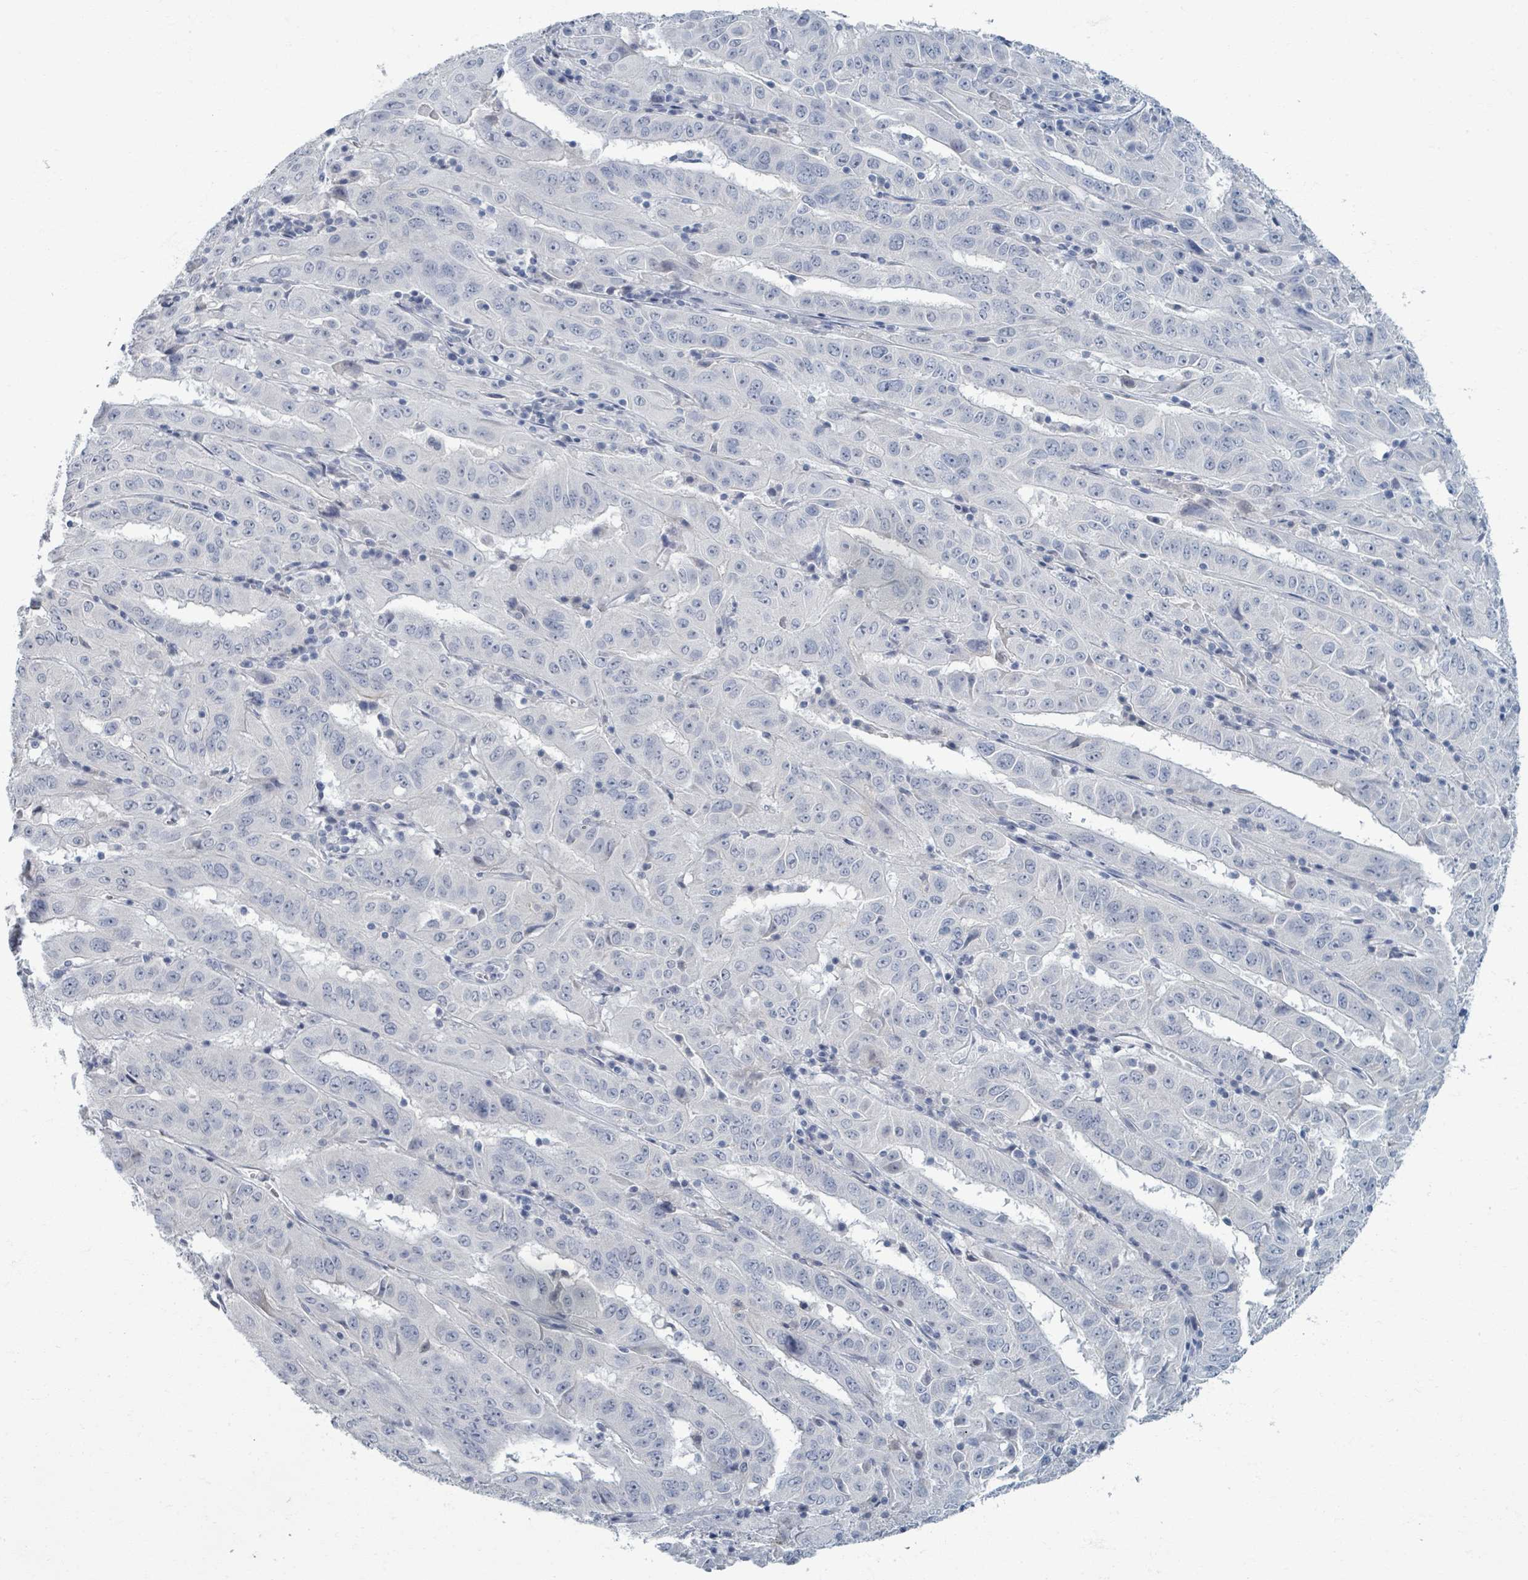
{"staining": {"intensity": "negative", "quantity": "none", "location": "none"}, "tissue": "pancreatic cancer", "cell_type": "Tumor cells", "image_type": "cancer", "snomed": [{"axis": "morphology", "description": "Adenocarcinoma, NOS"}, {"axis": "topography", "description": "Pancreas"}], "caption": "There is no significant staining in tumor cells of pancreatic cancer (adenocarcinoma). Brightfield microscopy of immunohistochemistry (IHC) stained with DAB (brown) and hematoxylin (blue), captured at high magnification.", "gene": "WNT11", "patient": {"sex": "male", "age": 63}}